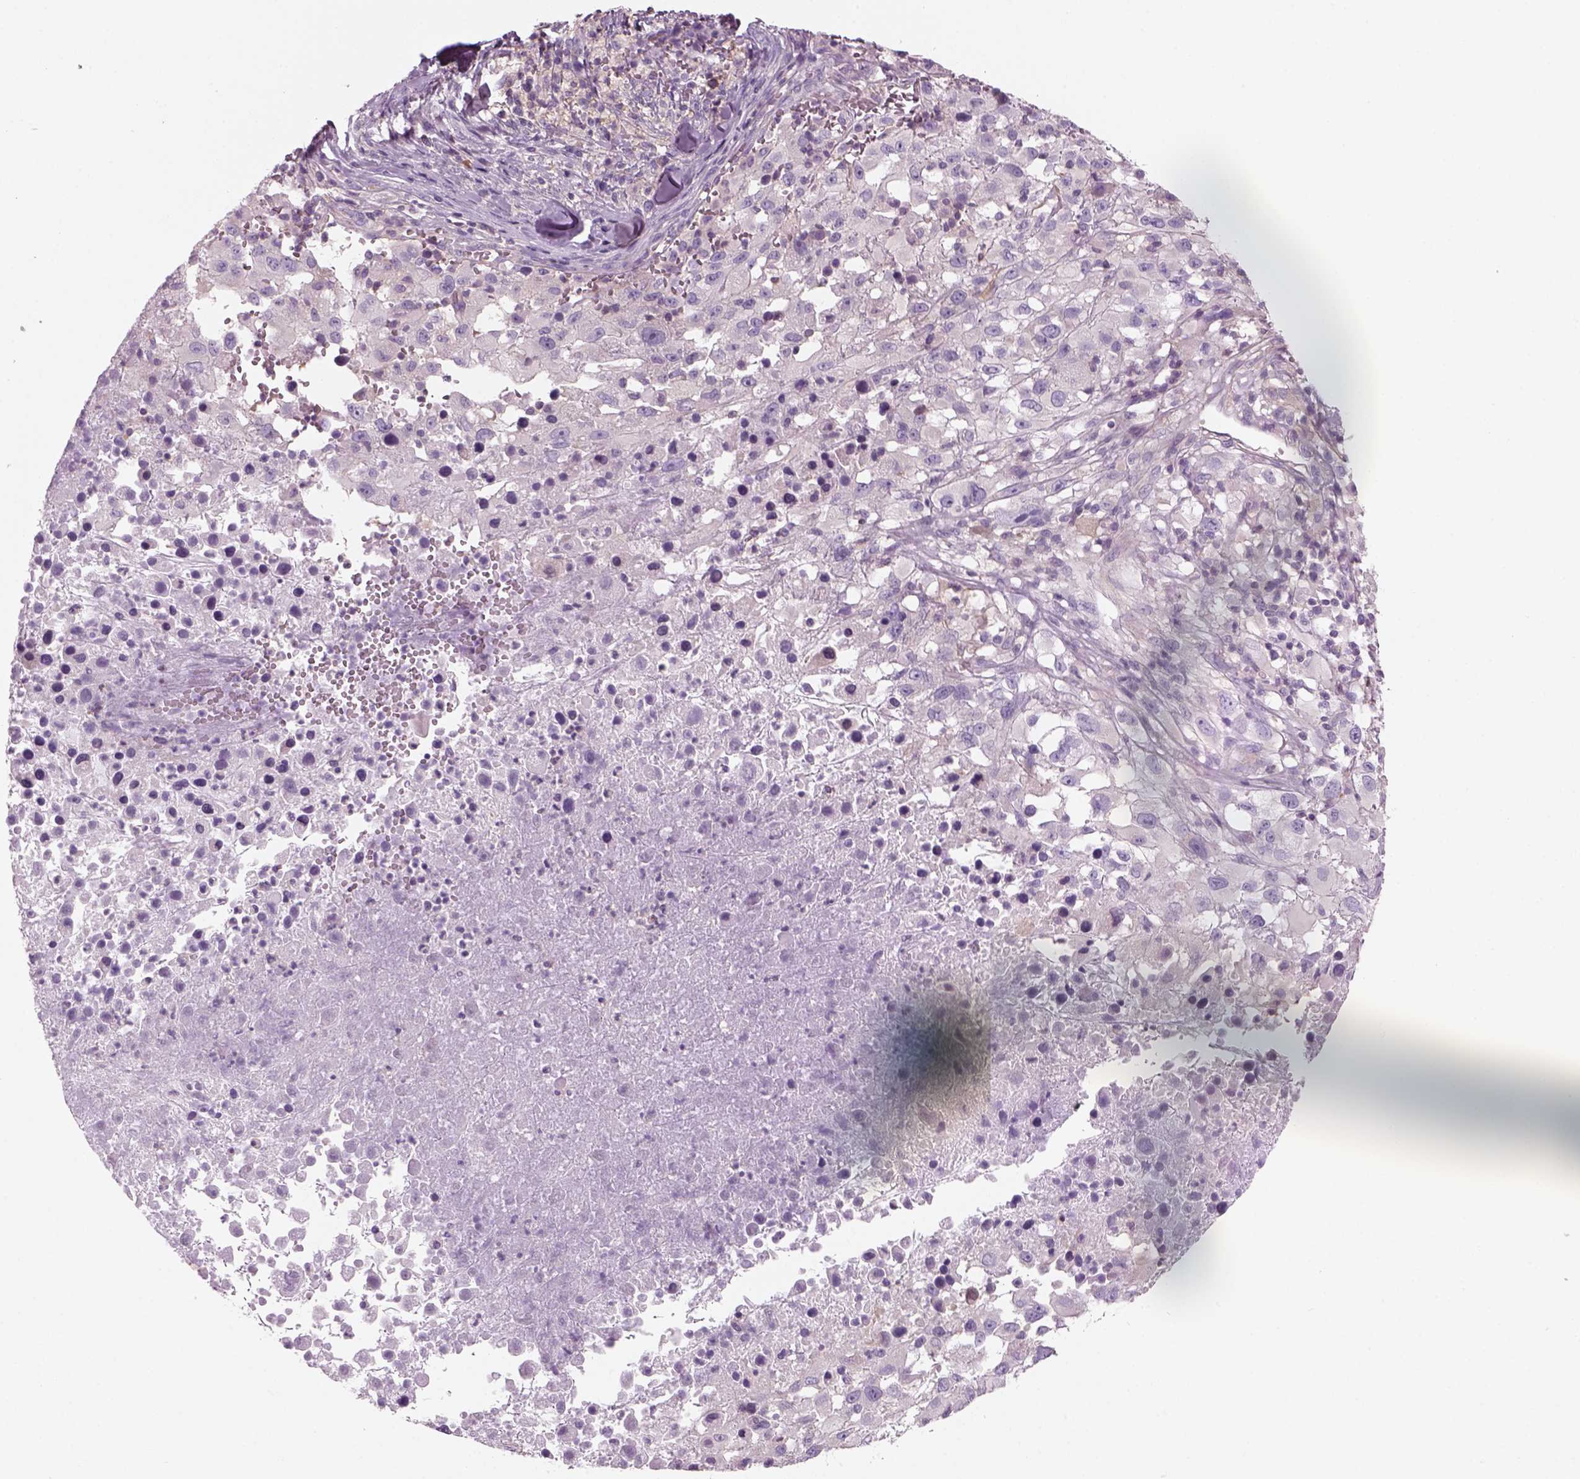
{"staining": {"intensity": "negative", "quantity": "none", "location": "none"}, "tissue": "melanoma", "cell_type": "Tumor cells", "image_type": "cancer", "snomed": [{"axis": "morphology", "description": "Malignant melanoma, Metastatic site"}, {"axis": "topography", "description": "Soft tissue"}], "caption": "This histopathology image is of malignant melanoma (metastatic site) stained with IHC to label a protein in brown with the nuclei are counter-stained blue. There is no staining in tumor cells.", "gene": "SLC1A7", "patient": {"sex": "male", "age": 50}}